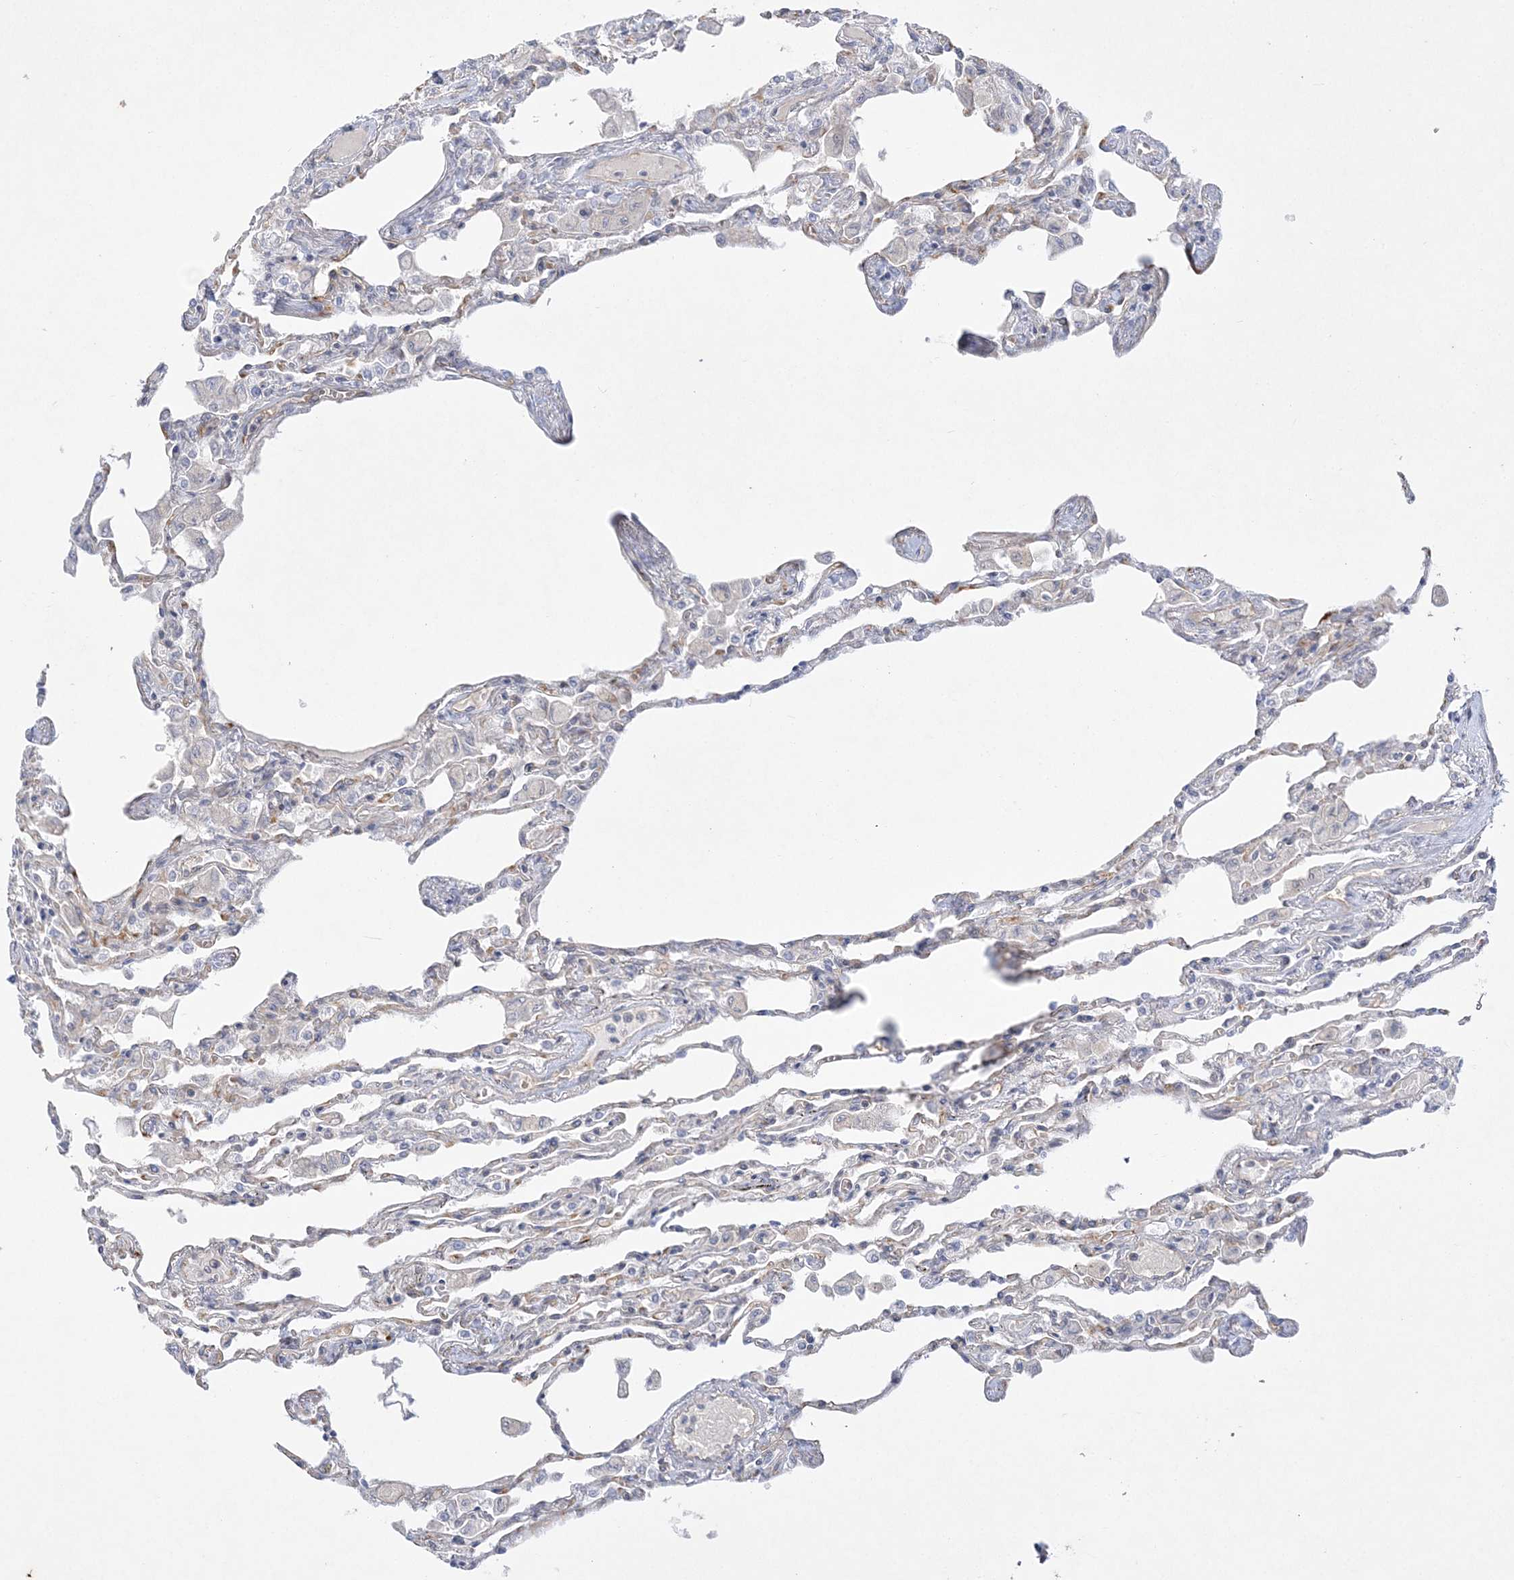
{"staining": {"intensity": "negative", "quantity": "none", "location": "none"}, "tissue": "lung", "cell_type": "Alveolar cells", "image_type": "normal", "snomed": [{"axis": "morphology", "description": "Normal tissue, NOS"}, {"axis": "topography", "description": "Bronchus"}, {"axis": "topography", "description": "Lung"}], "caption": "This micrograph is of unremarkable lung stained with immunohistochemistry to label a protein in brown with the nuclei are counter-stained blue. There is no staining in alveolar cells.", "gene": "ADAMTS12", "patient": {"sex": "female", "age": 49}}